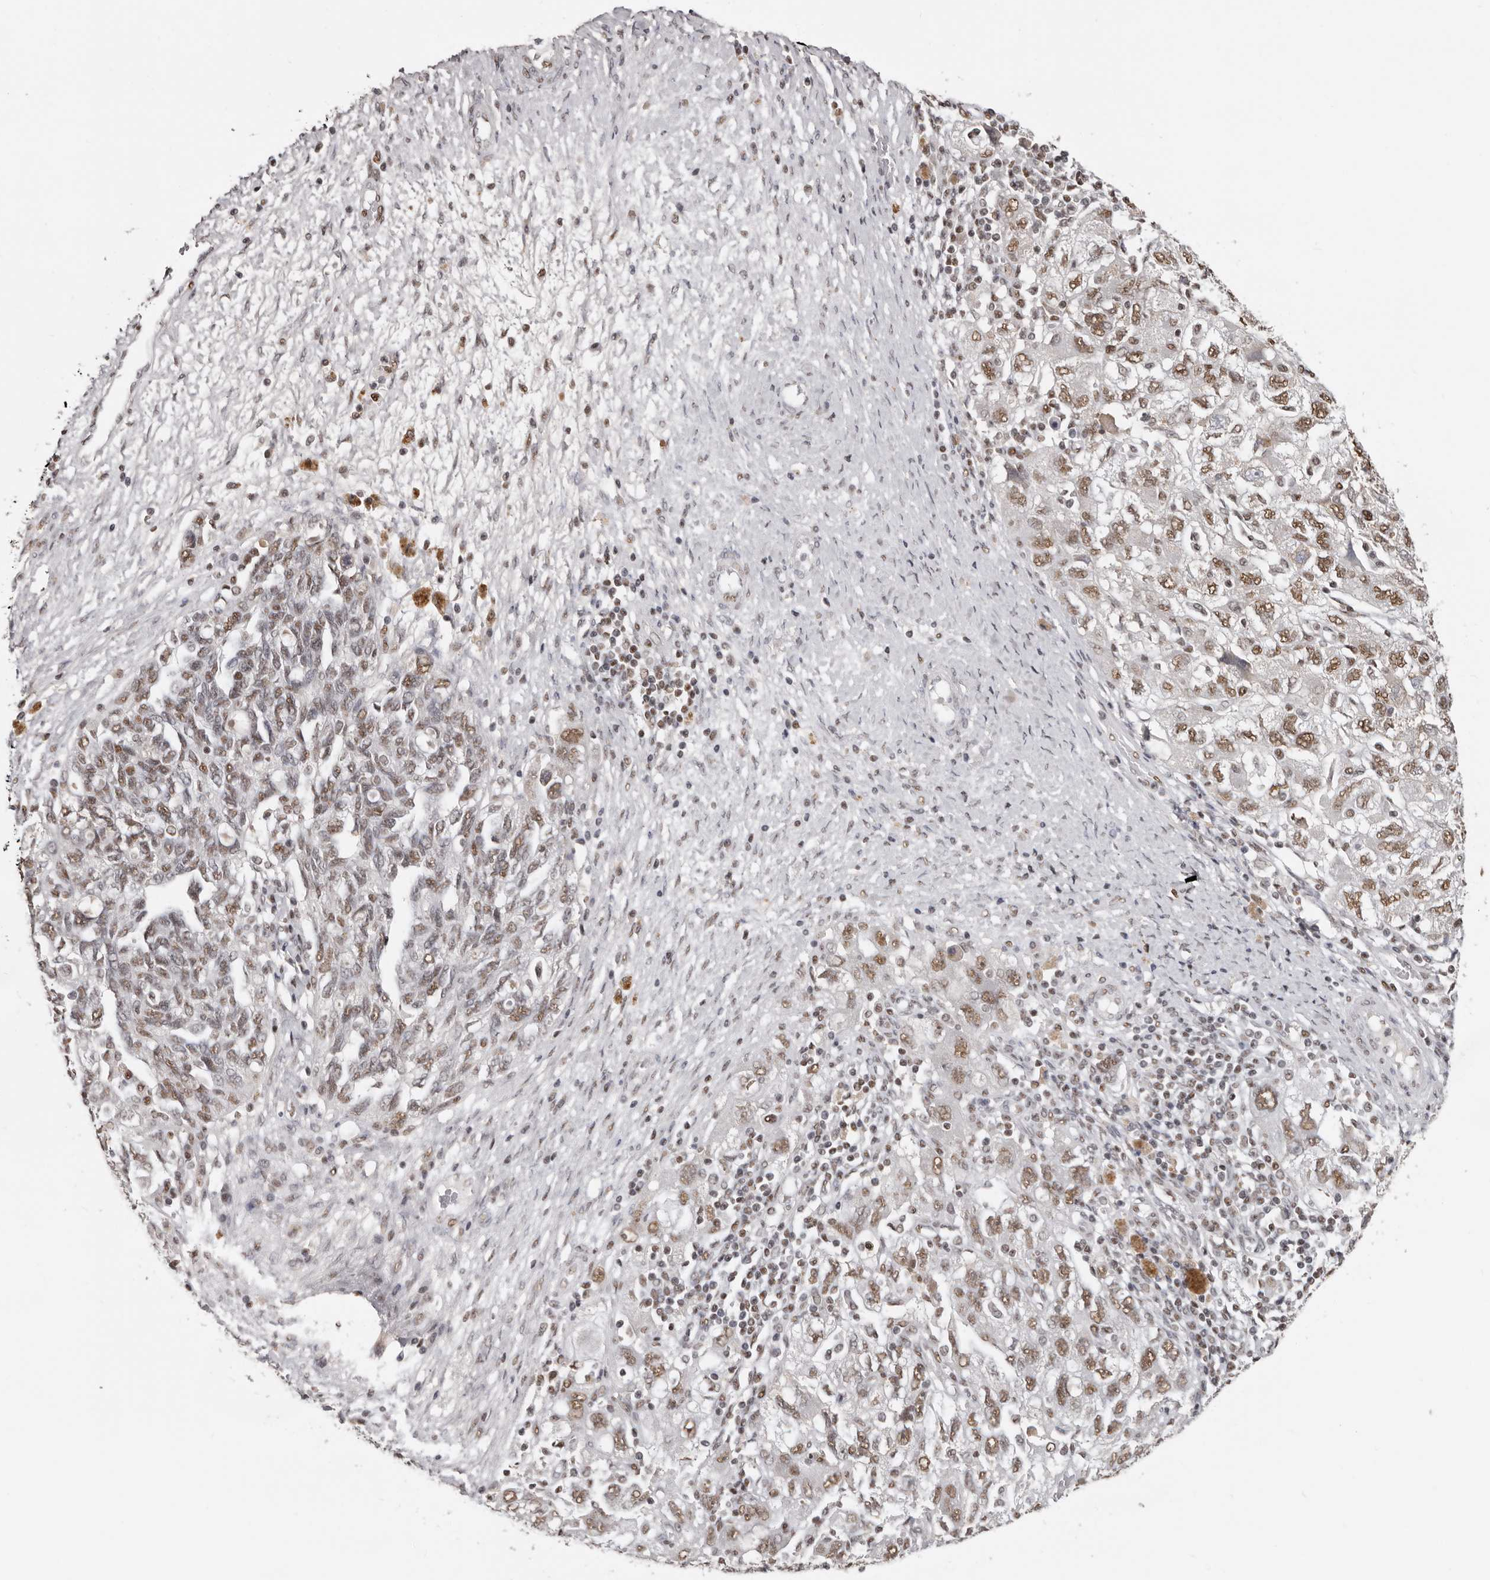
{"staining": {"intensity": "moderate", "quantity": ">75%", "location": "nuclear"}, "tissue": "ovarian cancer", "cell_type": "Tumor cells", "image_type": "cancer", "snomed": [{"axis": "morphology", "description": "Carcinoma, NOS"}, {"axis": "morphology", "description": "Cystadenocarcinoma, serous, NOS"}, {"axis": "topography", "description": "Ovary"}], "caption": "Immunohistochemistry photomicrograph of neoplastic tissue: human ovarian cancer stained using immunohistochemistry (IHC) reveals medium levels of moderate protein expression localized specifically in the nuclear of tumor cells, appearing as a nuclear brown color.", "gene": "SCAF4", "patient": {"sex": "female", "age": 69}}